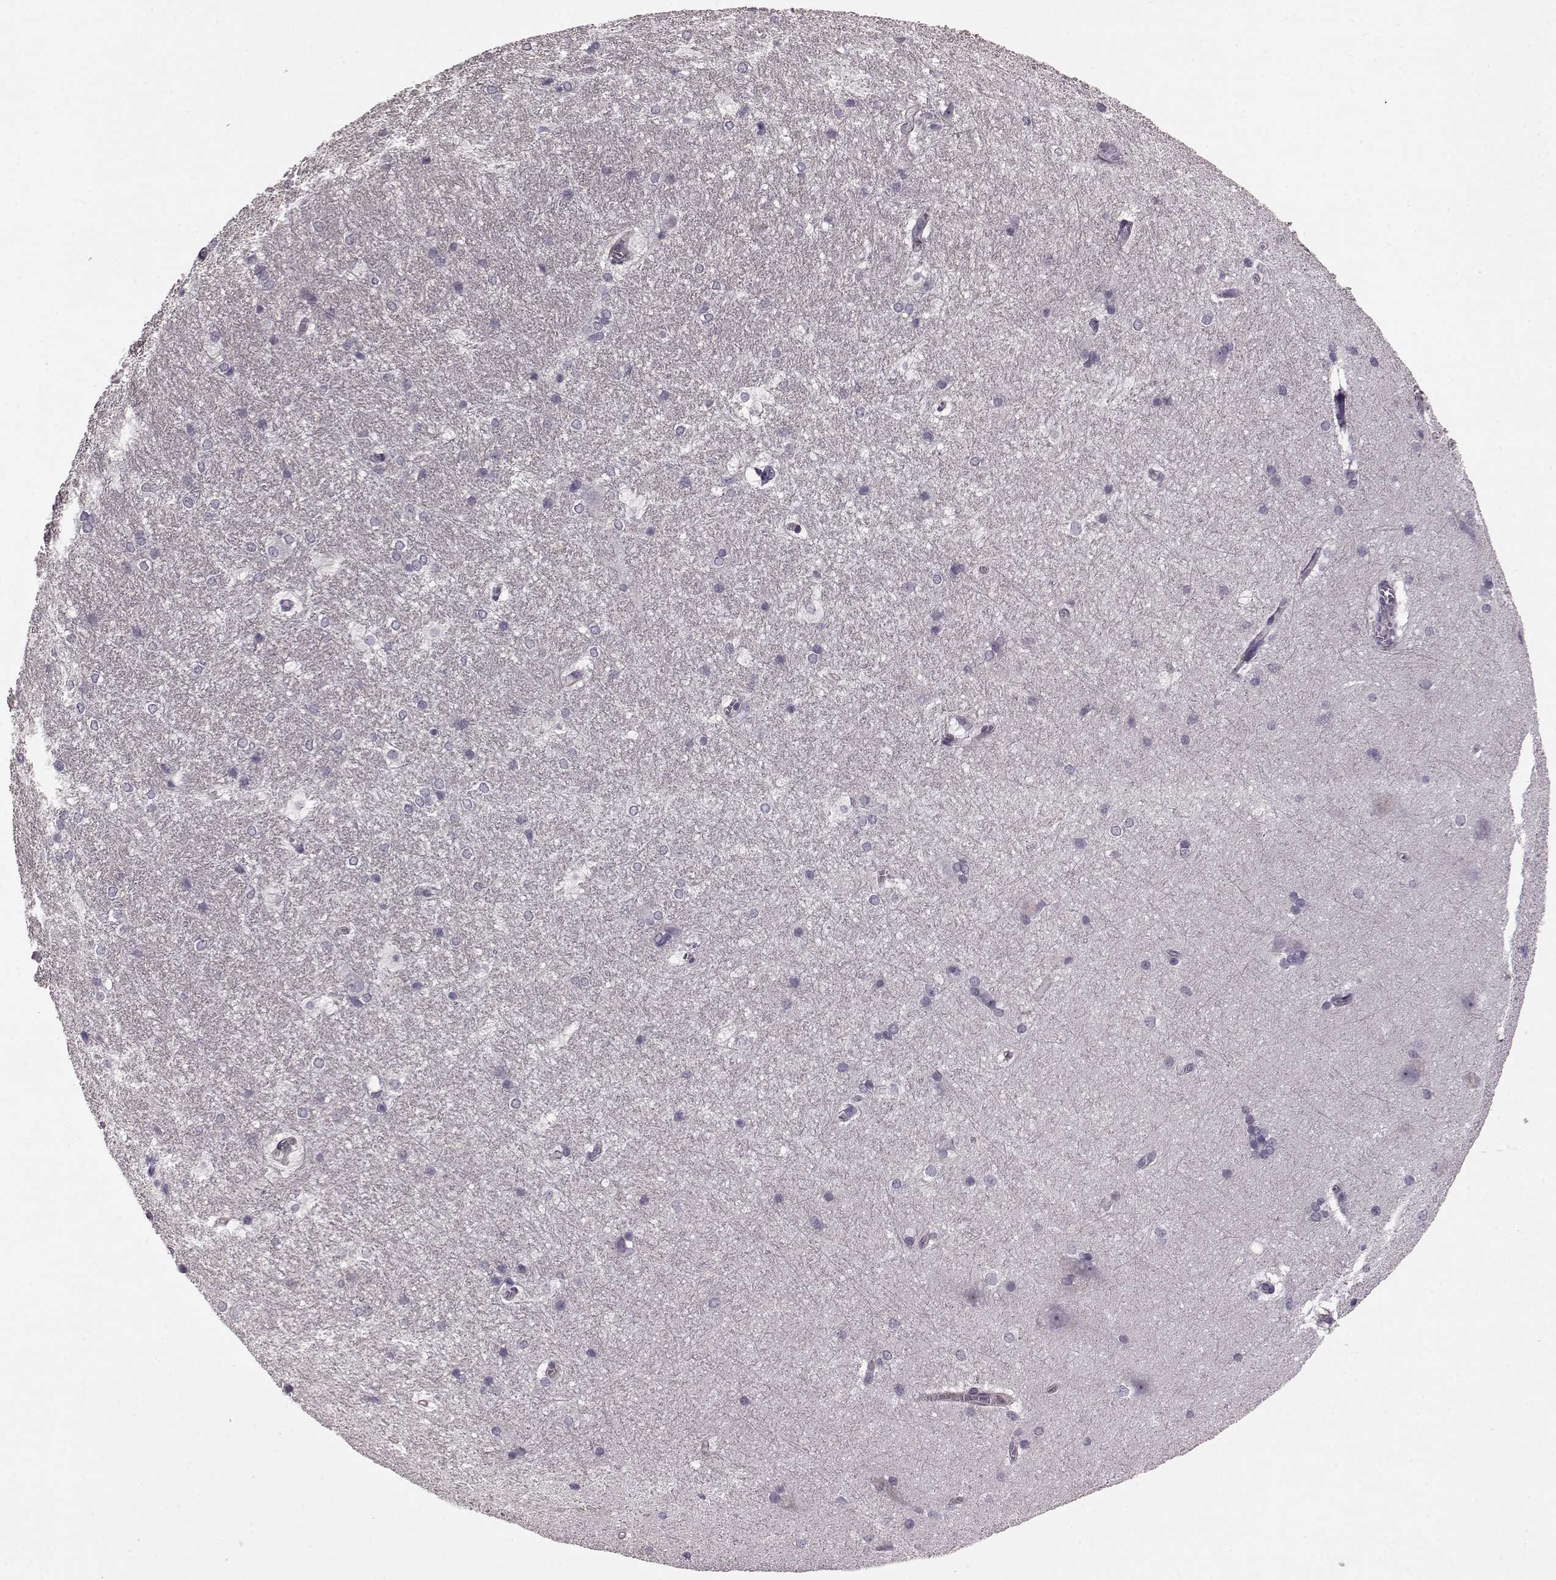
{"staining": {"intensity": "negative", "quantity": "none", "location": "none"}, "tissue": "hippocampus", "cell_type": "Glial cells", "image_type": "normal", "snomed": [{"axis": "morphology", "description": "Normal tissue, NOS"}, {"axis": "topography", "description": "Cerebral cortex"}, {"axis": "topography", "description": "Hippocampus"}], "caption": "The immunohistochemistry image has no significant staining in glial cells of hippocampus. The staining is performed using DAB brown chromogen with nuclei counter-stained in using hematoxylin.", "gene": "GRK1", "patient": {"sex": "female", "age": 19}}